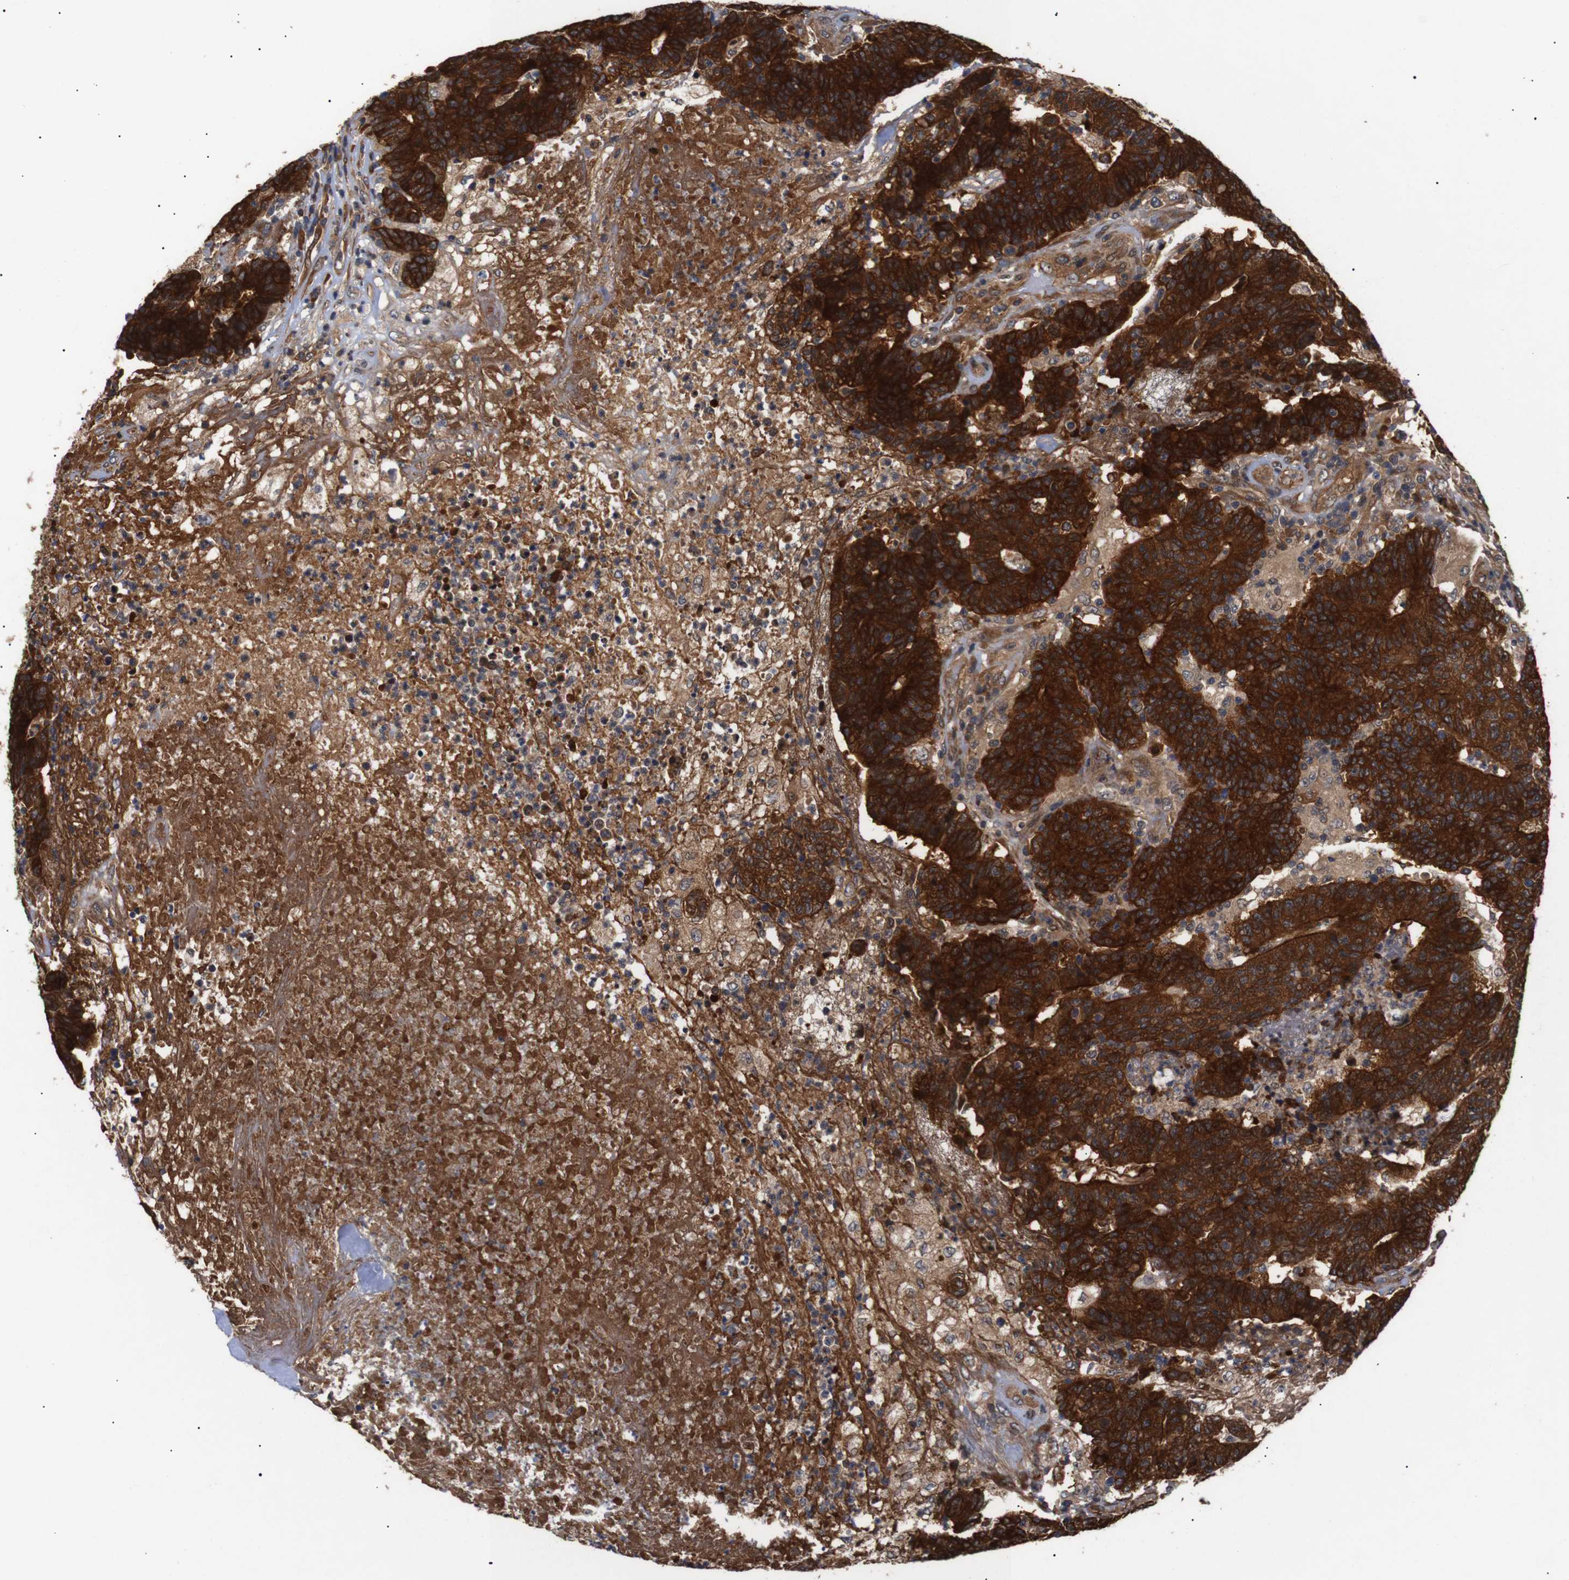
{"staining": {"intensity": "strong", "quantity": ">75%", "location": "cytoplasmic/membranous"}, "tissue": "colorectal cancer", "cell_type": "Tumor cells", "image_type": "cancer", "snomed": [{"axis": "morphology", "description": "Normal tissue, NOS"}, {"axis": "morphology", "description": "Adenocarcinoma, NOS"}, {"axis": "topography", "description": "Colon"}], "caption": "Protein staining of adenocarcinoma (colorectal) tissue demonstrates strong cytoplasmic/membranous staining in approximately >75% of tumor cells. The staining is performed using DAB brown chromogen to label protein expression. The nuclei are counter-stained blue using hematoxylin.", "gene": "PAWR", "patient": {"sex": "female", "age": 75}}